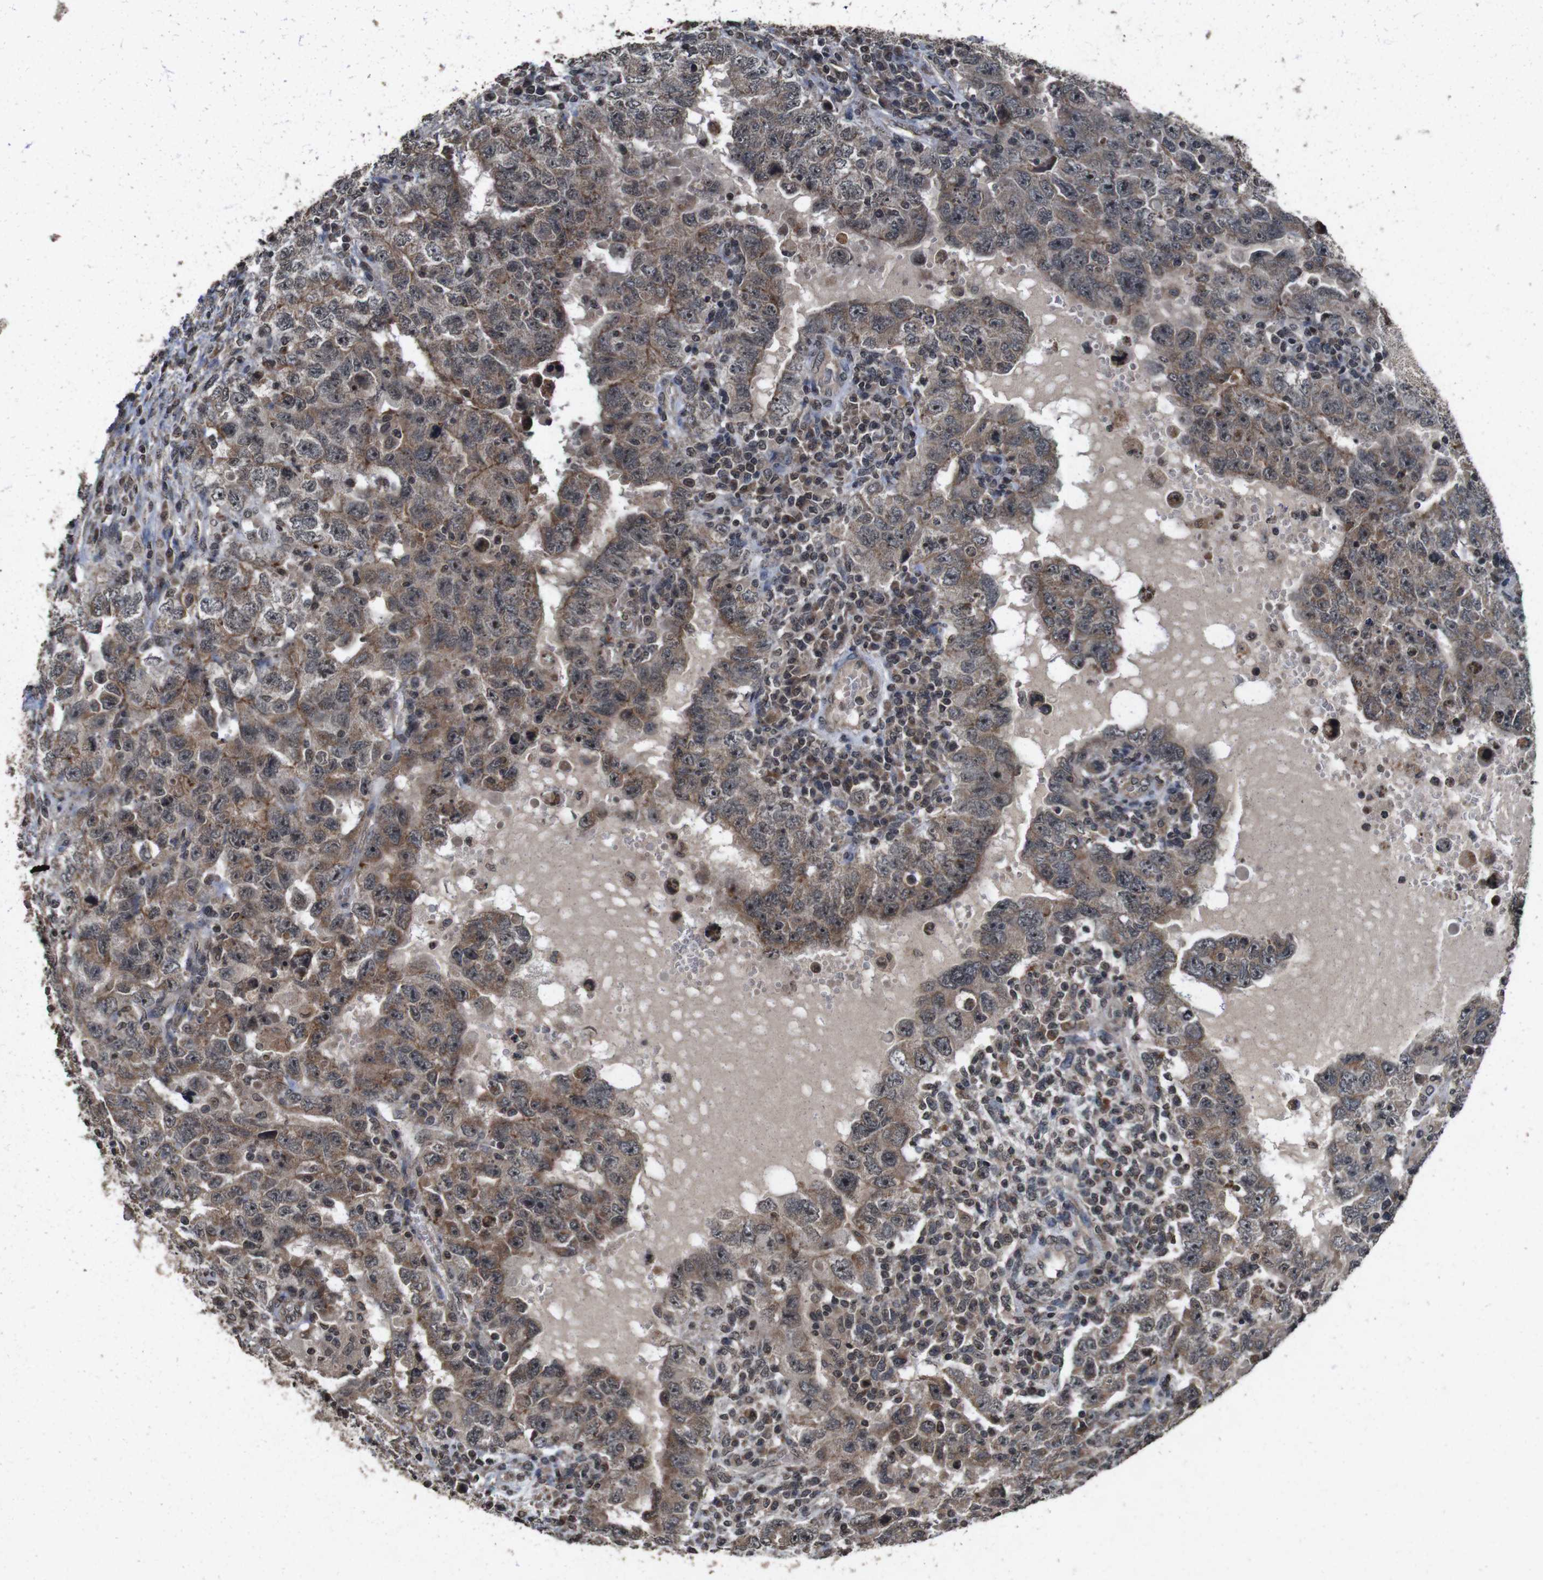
{"staining": {"intensity": "moderate", "quantity": "25%-75%", "location": "cytoplasmic/membranous,nuclear"}, "tissue": "testis cancer", "cell_type": "Tumor cells", "image_type": "cancer", "snomed": [{"axis": "morphology", "description": "Carcinoma, Embryonal, NOS"}, {"axis": "topography", "description": "Testis"}], "caption": "Tumor cells display medium levels of moderate cytoplasmic/membranous and nuclear positivity in about 25%-75% of cells in testis cancer (embryonal carcinoma).", "gene": "SORL1", "patient": {"sex": "male", "age": 26}}